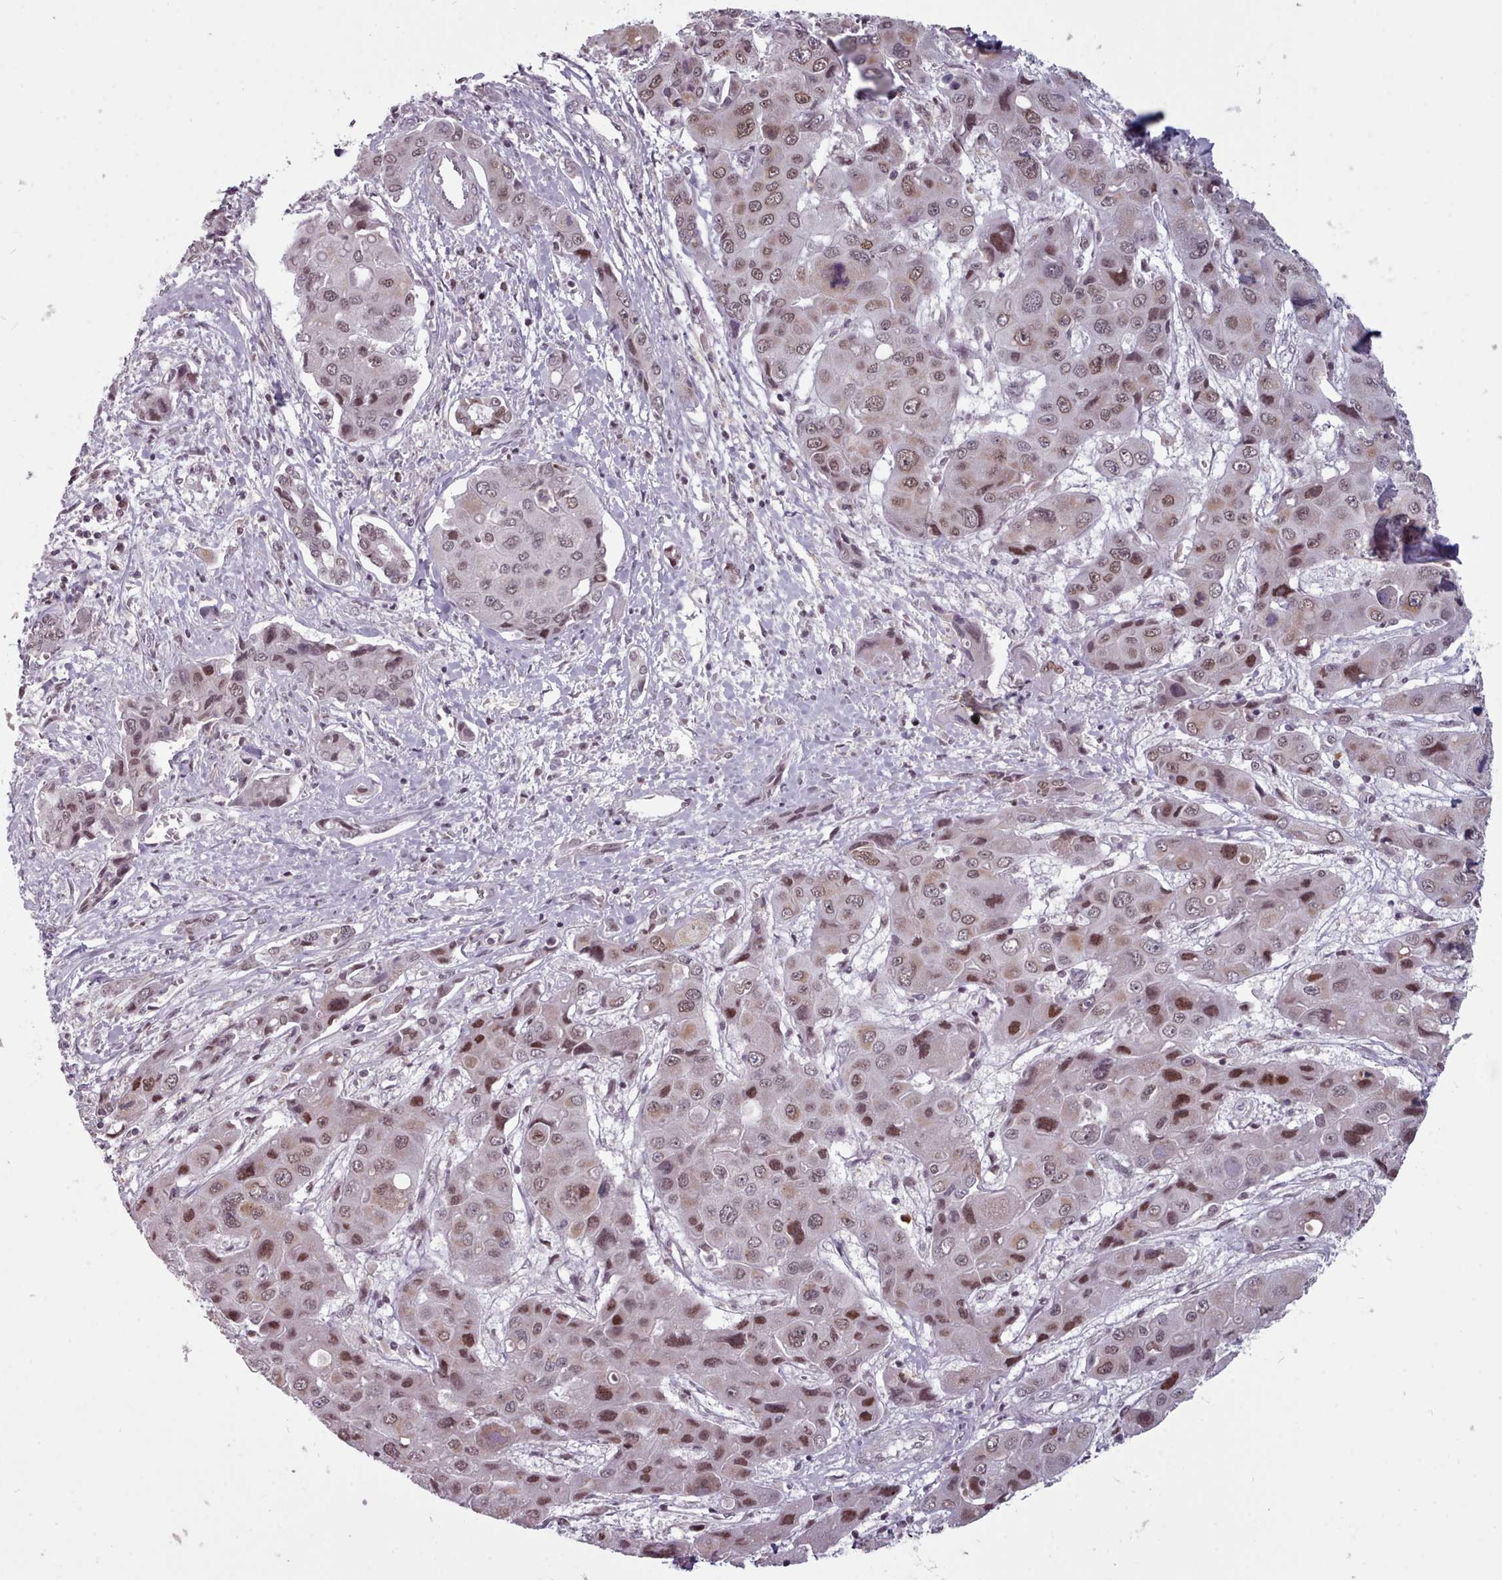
{"staining": {"intensity": "moderate", "quantity": ">75%", "location": "nuclear"}, "tissue": "liver cancer", "cell_type": "Tumor cells", "image_type": "cancer", "snomed": [{"axis": "morphology", "description": "Cholangiocarcinoma"}, {"axis": "topography", "description": "Liver"}], "caption": "Brown immunohistochemical staining in liver cancer demonstrates moderate nuclear staining in approximately >75% of tumor cells.", "gene": "SRSF9", "patient": {"sex": "male", "age": 67}}